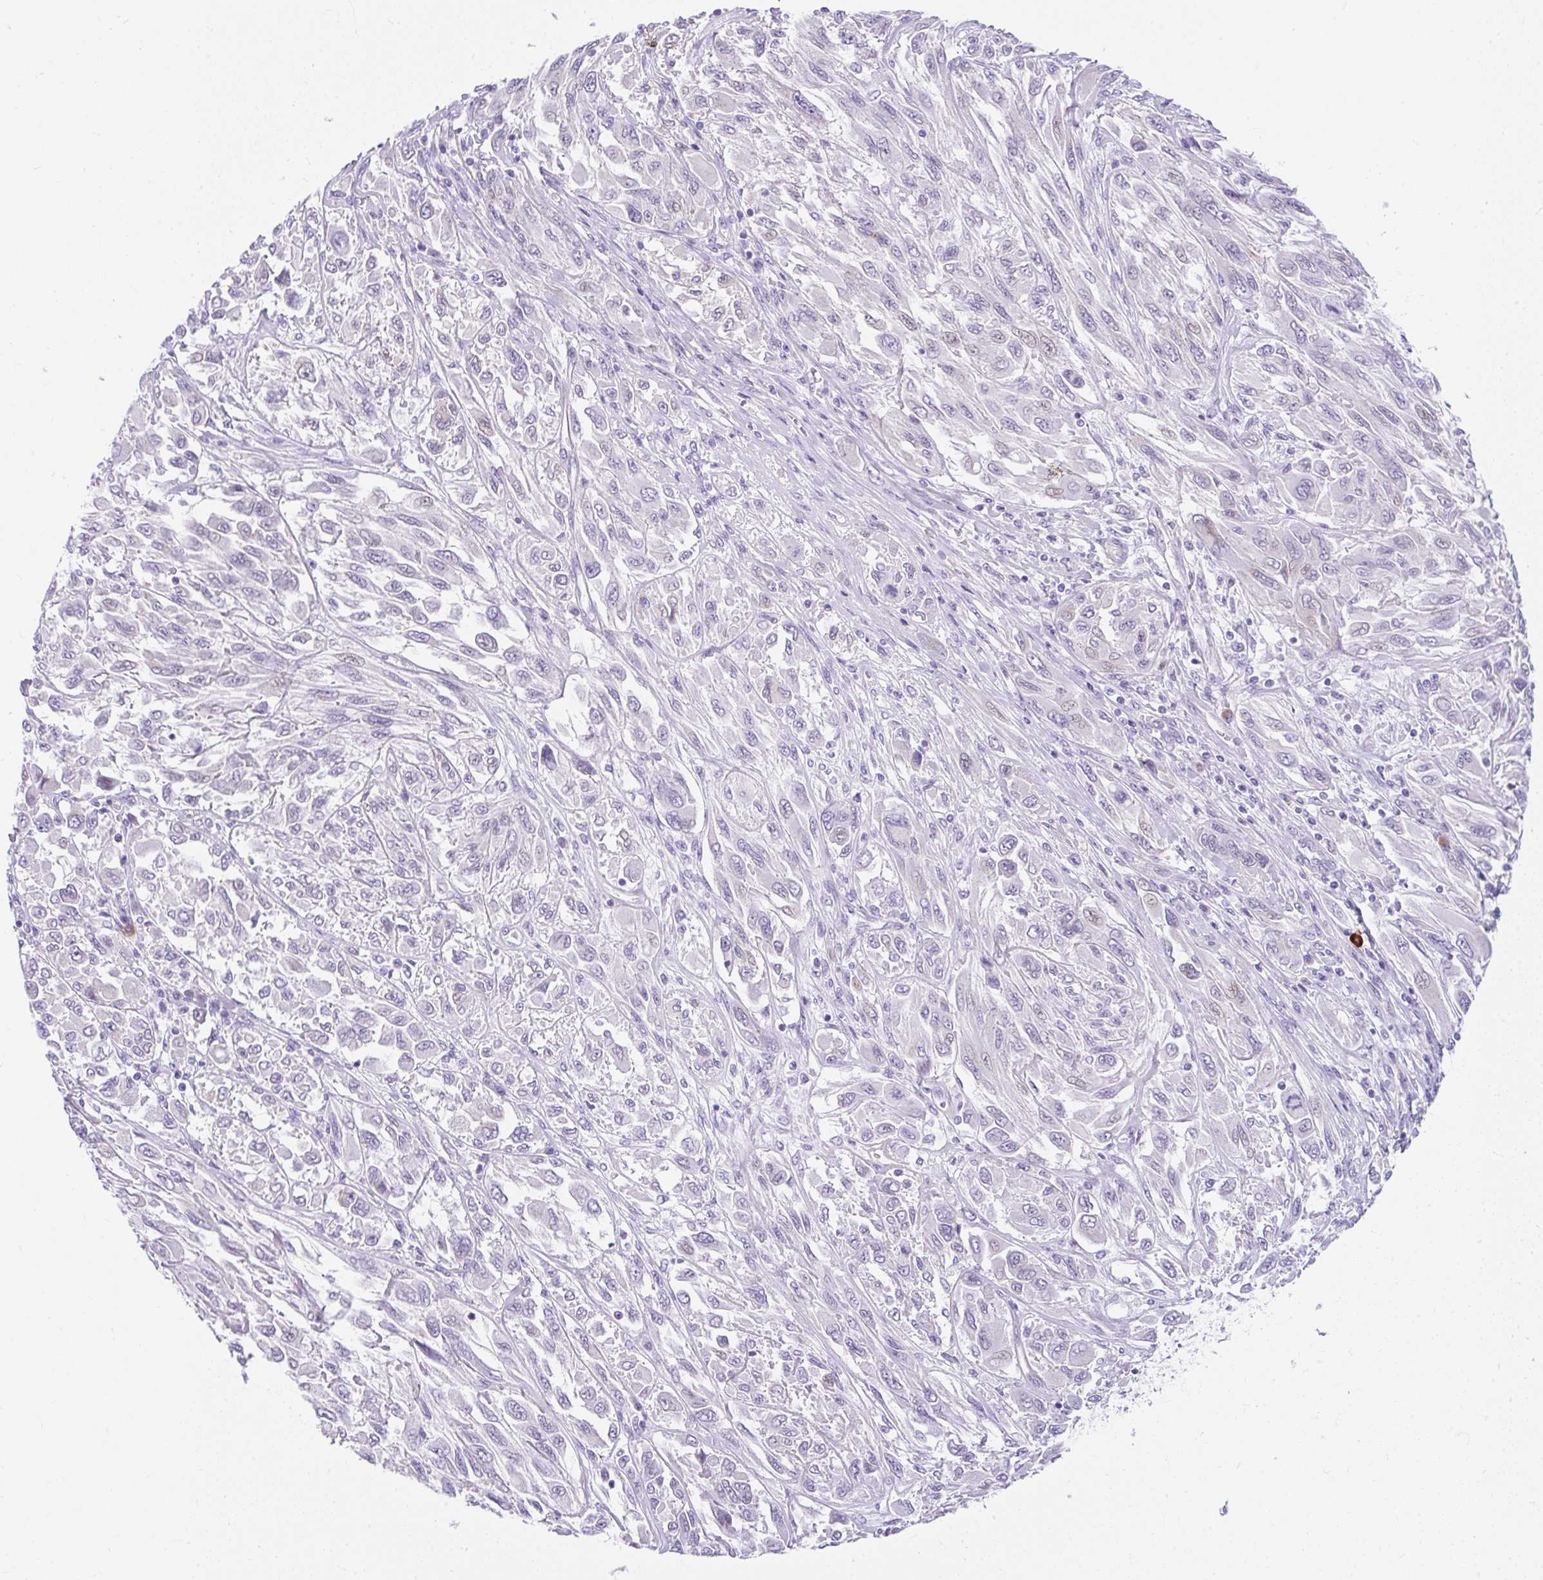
{"staining": {"intensity": "negative", "quantity": "none", "location": "none"}, "tissue": "melanoma", "cell_type": "Tumor cells", "image_type": "cancer", "snomed": [{"axis": "morphology", "description": "Malignant melanoma, NOS"}, {"axis": "topography", "description": "Skin"}], "caption": "IHC of human malignant melanoma displays no positivity in tumor cells.", "gene": "GOLGA8A", "patient": {"sex": "female", "age": 91}}